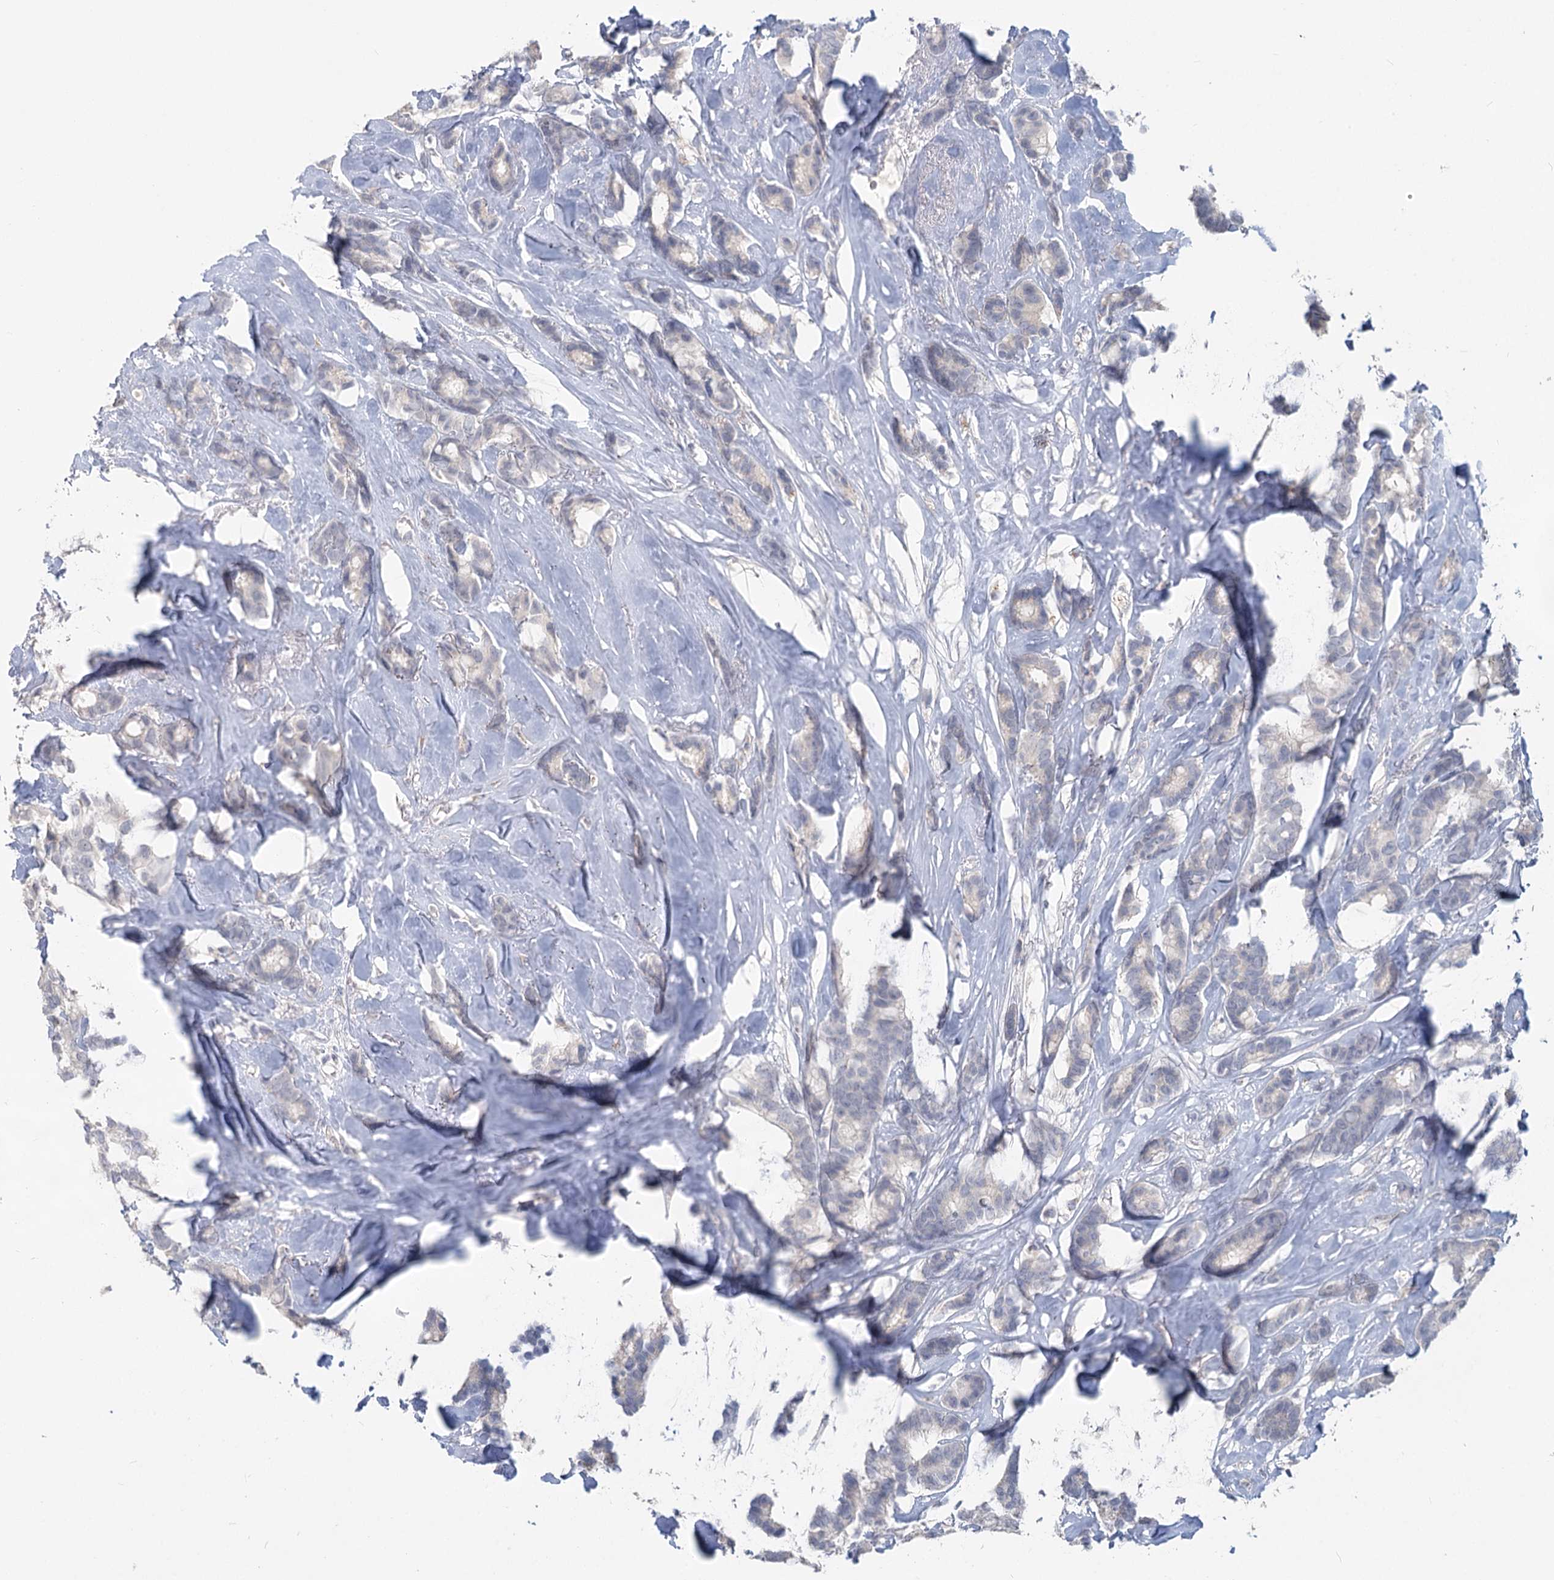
{"staining": {"intensity": "negative", "quantity": "none", "location": "none"}, "tissue": "breast cancer", "cell_type": "Tumor cells", "image_type": "cancer", "snomed": [{"axis": "morphology", "description": "Duct carcinoma"}, {"axis": "topography", "description": "Breast"}], "caption": "Human breast invasive ductal carcinoma stained for a protein using immunohistochemistry shows no positivity in tumor cells.", "gene": "SLC9A3", "patient": {"sex": "female", "age": 87}}